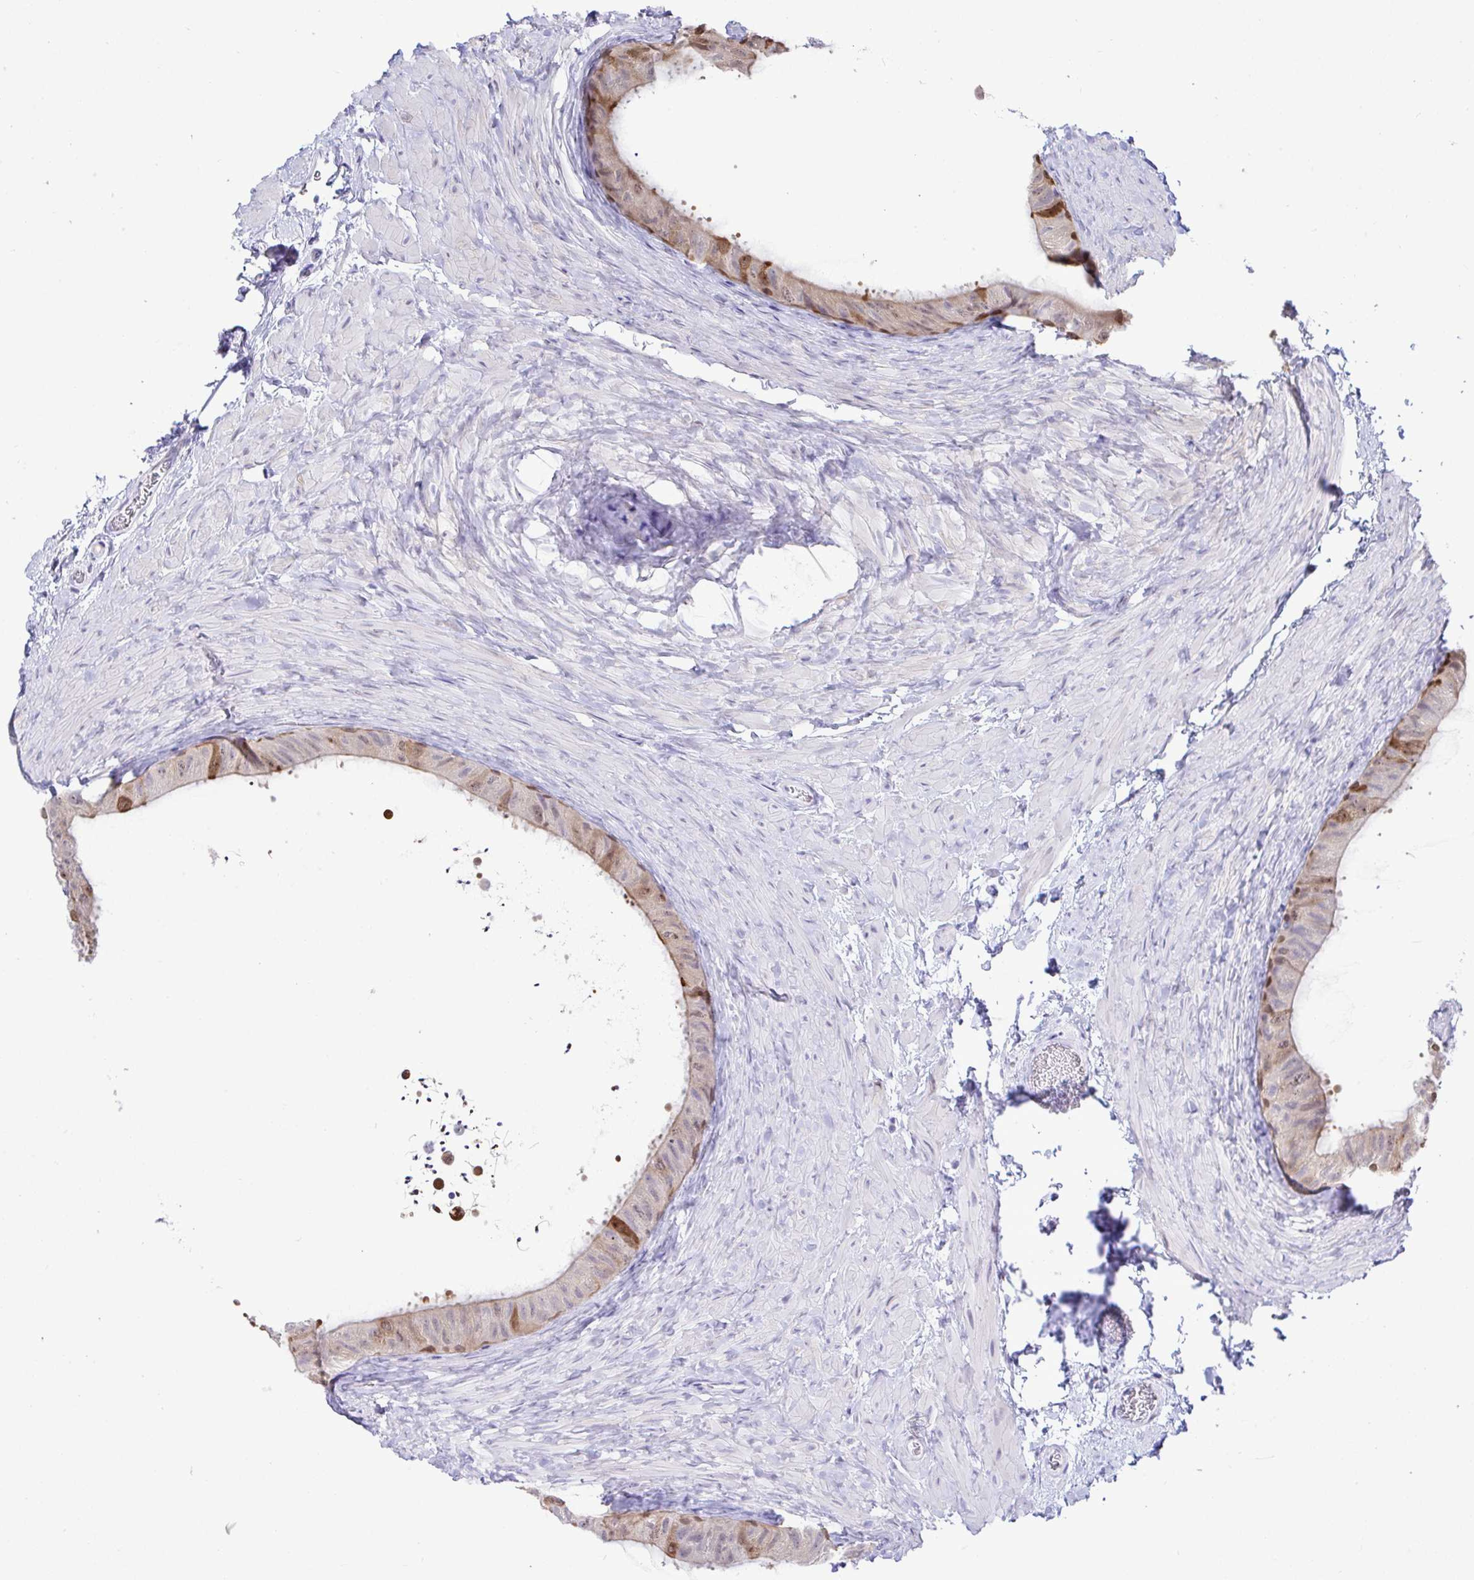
{"staining": {"intensity": "moderate", "quantity": "<25%", "location": "cytoplasmic/membranous,nuclear"}, "tissue": "epididymis", "cell_type": "Glandular cells", "image_type": "normal", "snomed": [{"axis": "morphology", "description": "Normal tissue, NOS"}, {"axis": "topography", "description": "Epididymis, spermatic cord, NOS"}, {"axis": "topography", "description": "Epididymis"}], "caption": "A micrograph of human epididymis stained for a protein reveals moderate cytoplasmic/membranous,nuclear brown staining in glandular cells.", "gene": "ZNF485", "patient": {"sex": "male", "age": 31}}